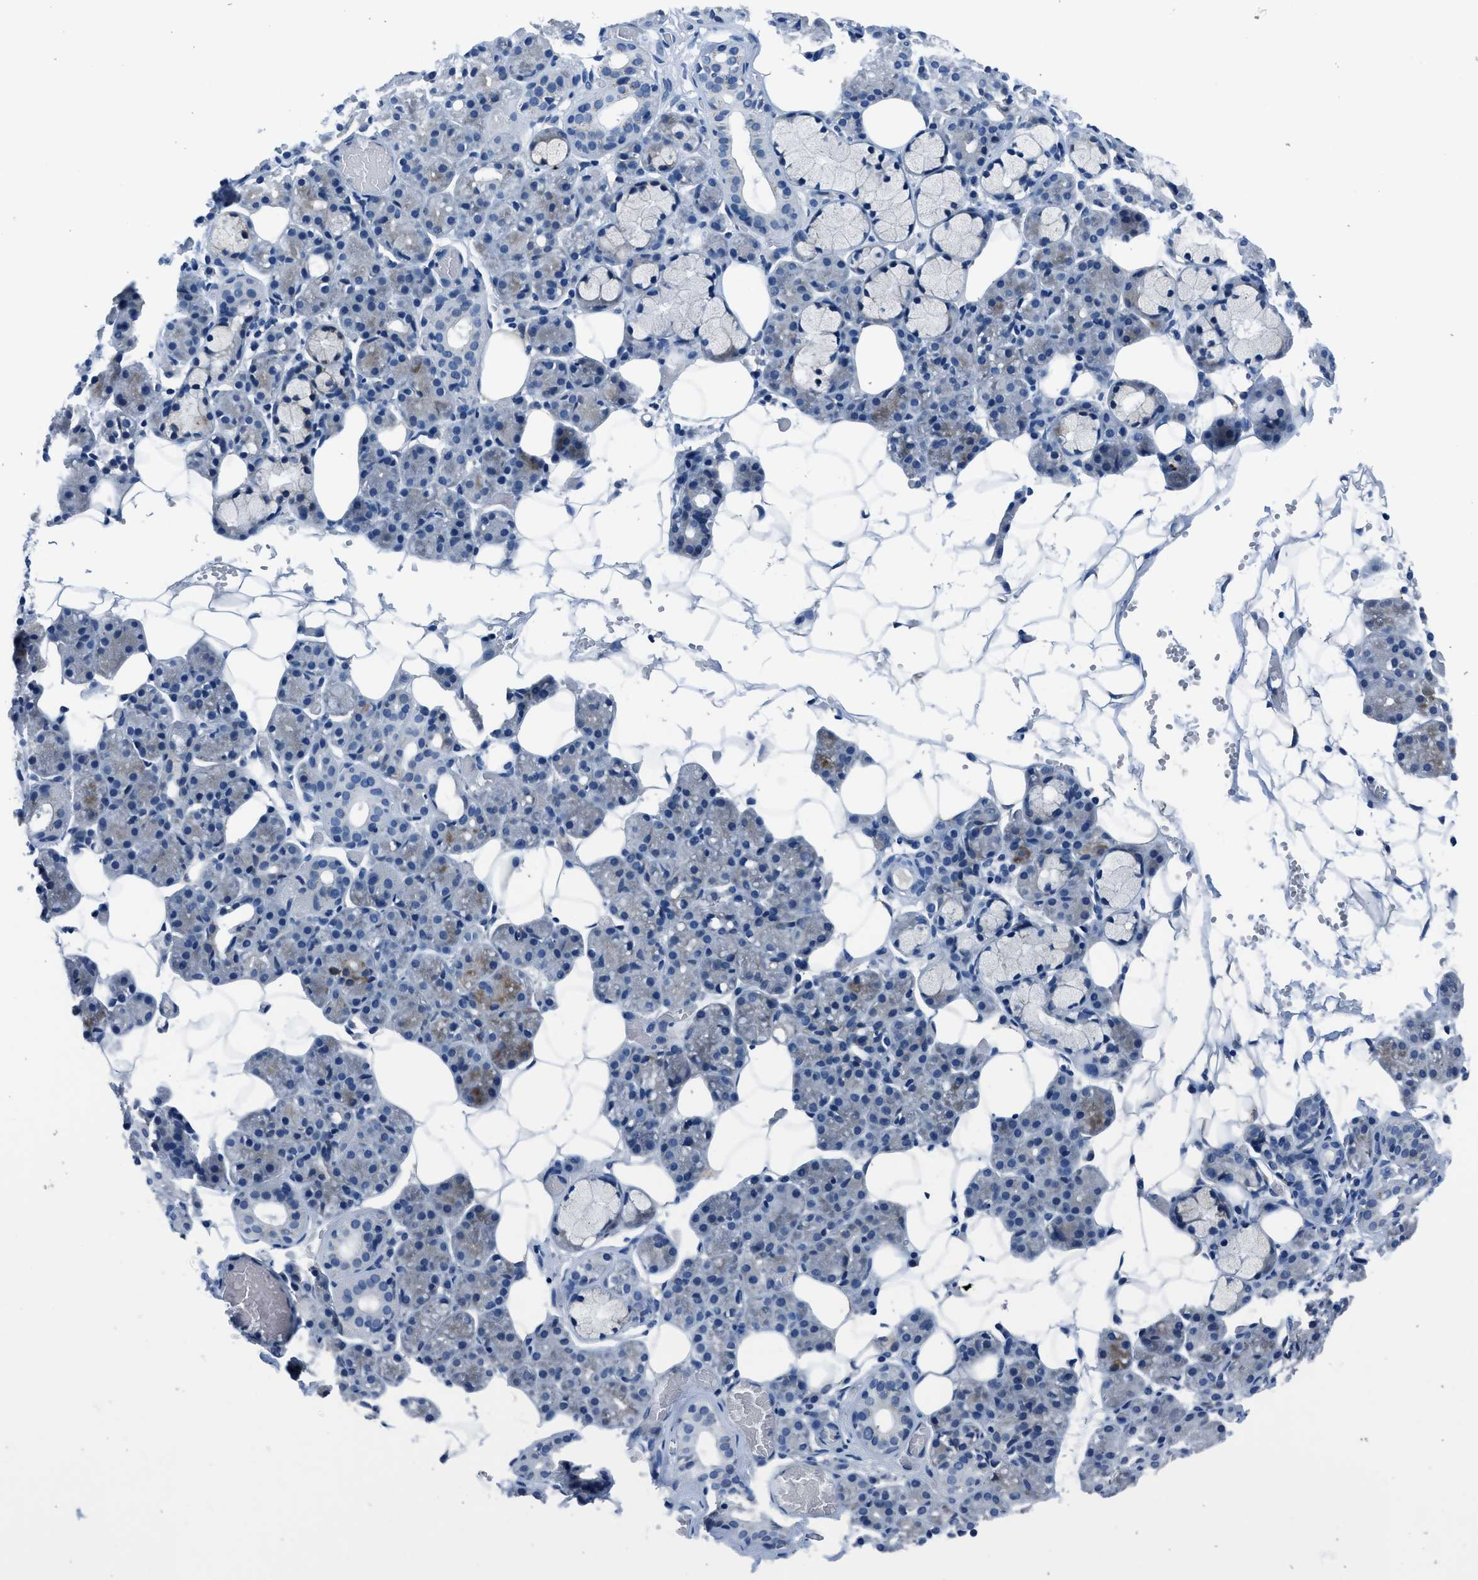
{"staining": {"intensity": "weak", "quantity": "25%-75%", "location": "cytoplasmic/membranous"}, "tissue": "salivary gland", "cell_type": "Glandular cells", "image_type": "normal", "snomed": [{"axis": "morphology", "description": "Normal tissue, NOS"}, {"axis": "topography", "description": "Salivary gland"}], "caption": "Weak cytoplasmic/membranous protein staining is appreciated in about 25%-75% of glandular cells in salivary gland. The staining was performed using DAB (3,3'-diaminobenzidine), with brown indicating positive protein expression. Nuclei are stained blue with hematoxylin.", "gene": "GJA3", "patient": {"sex": "male", "age": 63}}